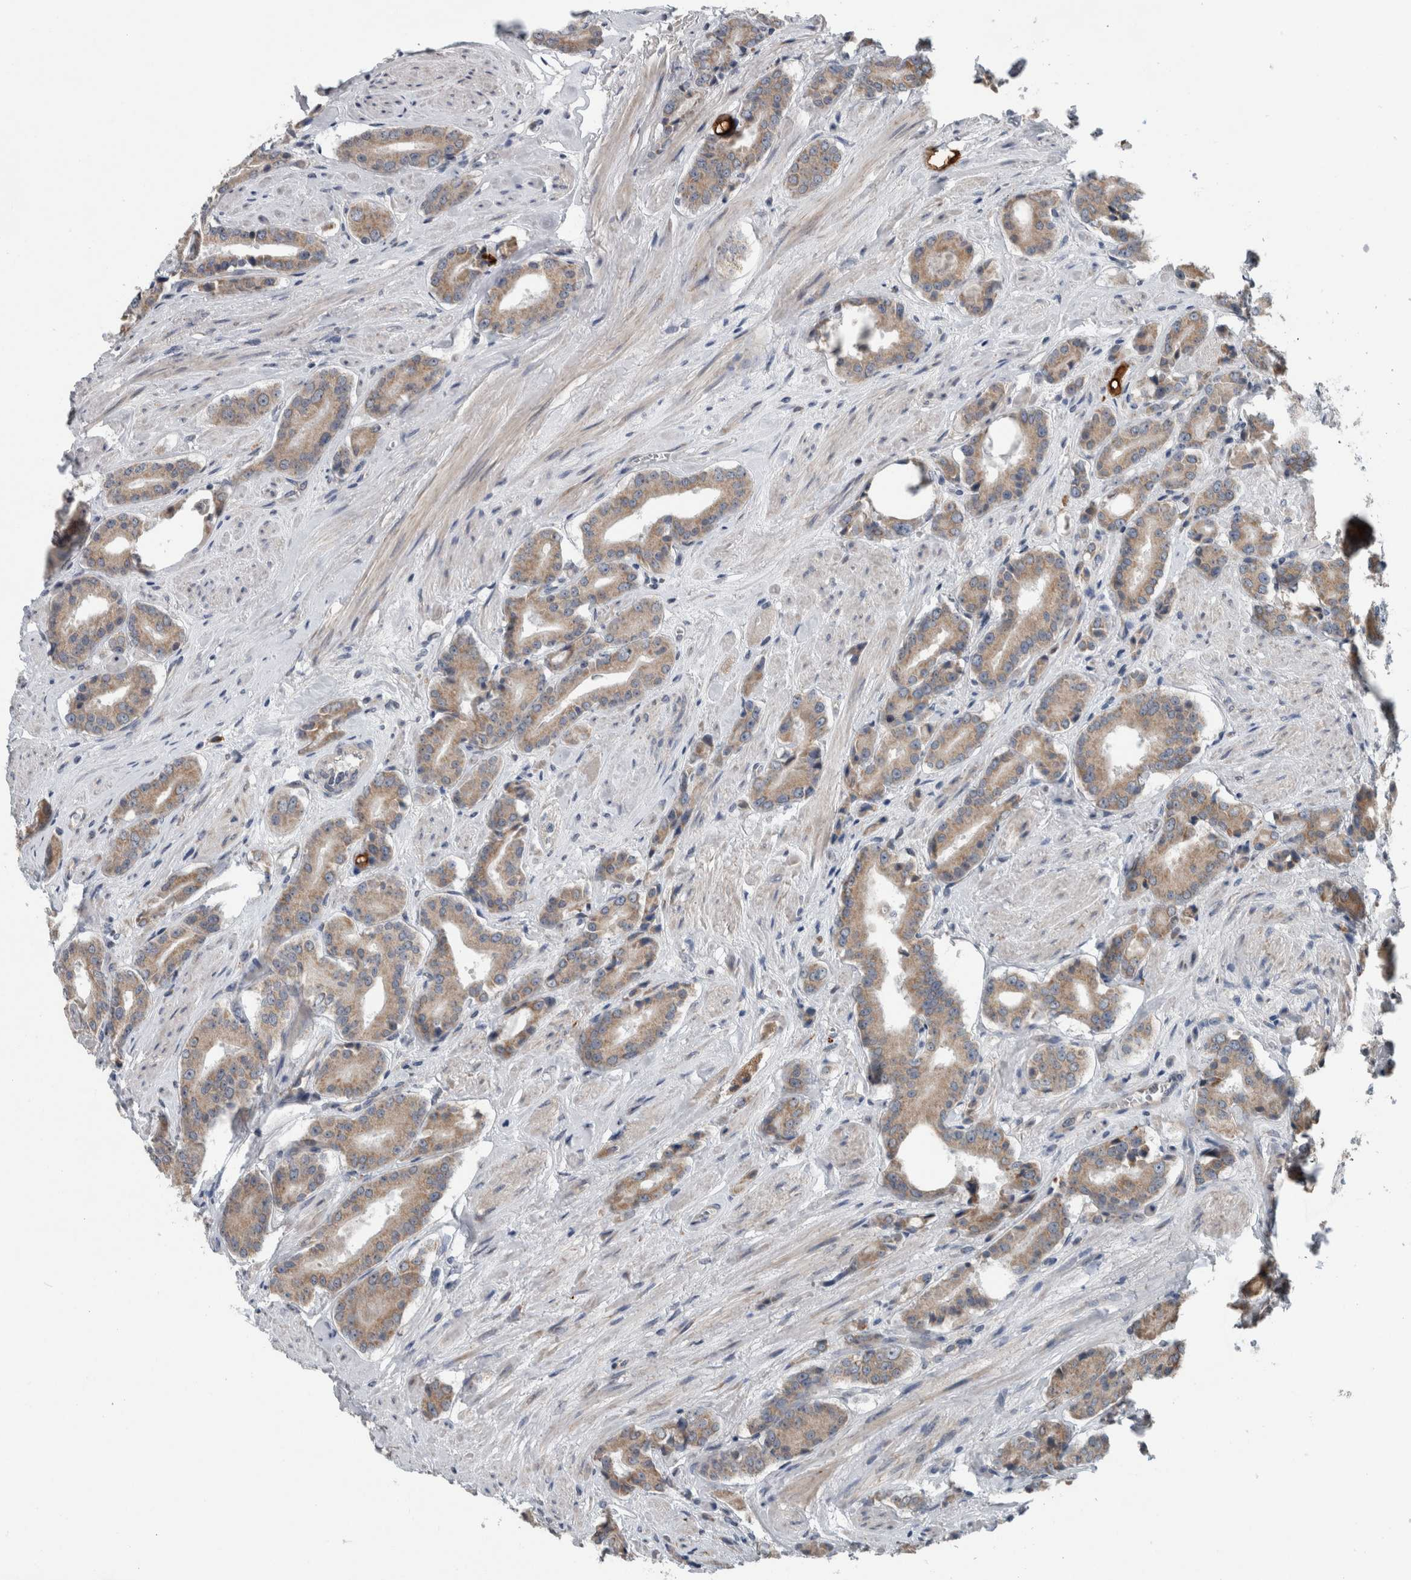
{"staining": {"intensity": "weak", "quantity": ">75%", "location": "cytoplasmic/membranous"}, "tissue": "prostate cancer", "cell_type": "Tumor cells", "image_type": "cancer", "snomed": [{"axis": "morphology", "description": "Adenocarcinoma, High grade"}, {"axis": "topography", "description": "Prostate"}], "caption": "Protein analysis of prostate cancer (adenocarcinoma (high-grade)) tissue demonstrates weak cytoplasmic/membranous expression in approximately >75% of tumor cells. The staining was performed using DAB, with brown indicating positive protein expression. Nuclei are stained blue with hematoxylin.", "gene": "GBA2", "patient": {"sex": "male", "age": 71}}